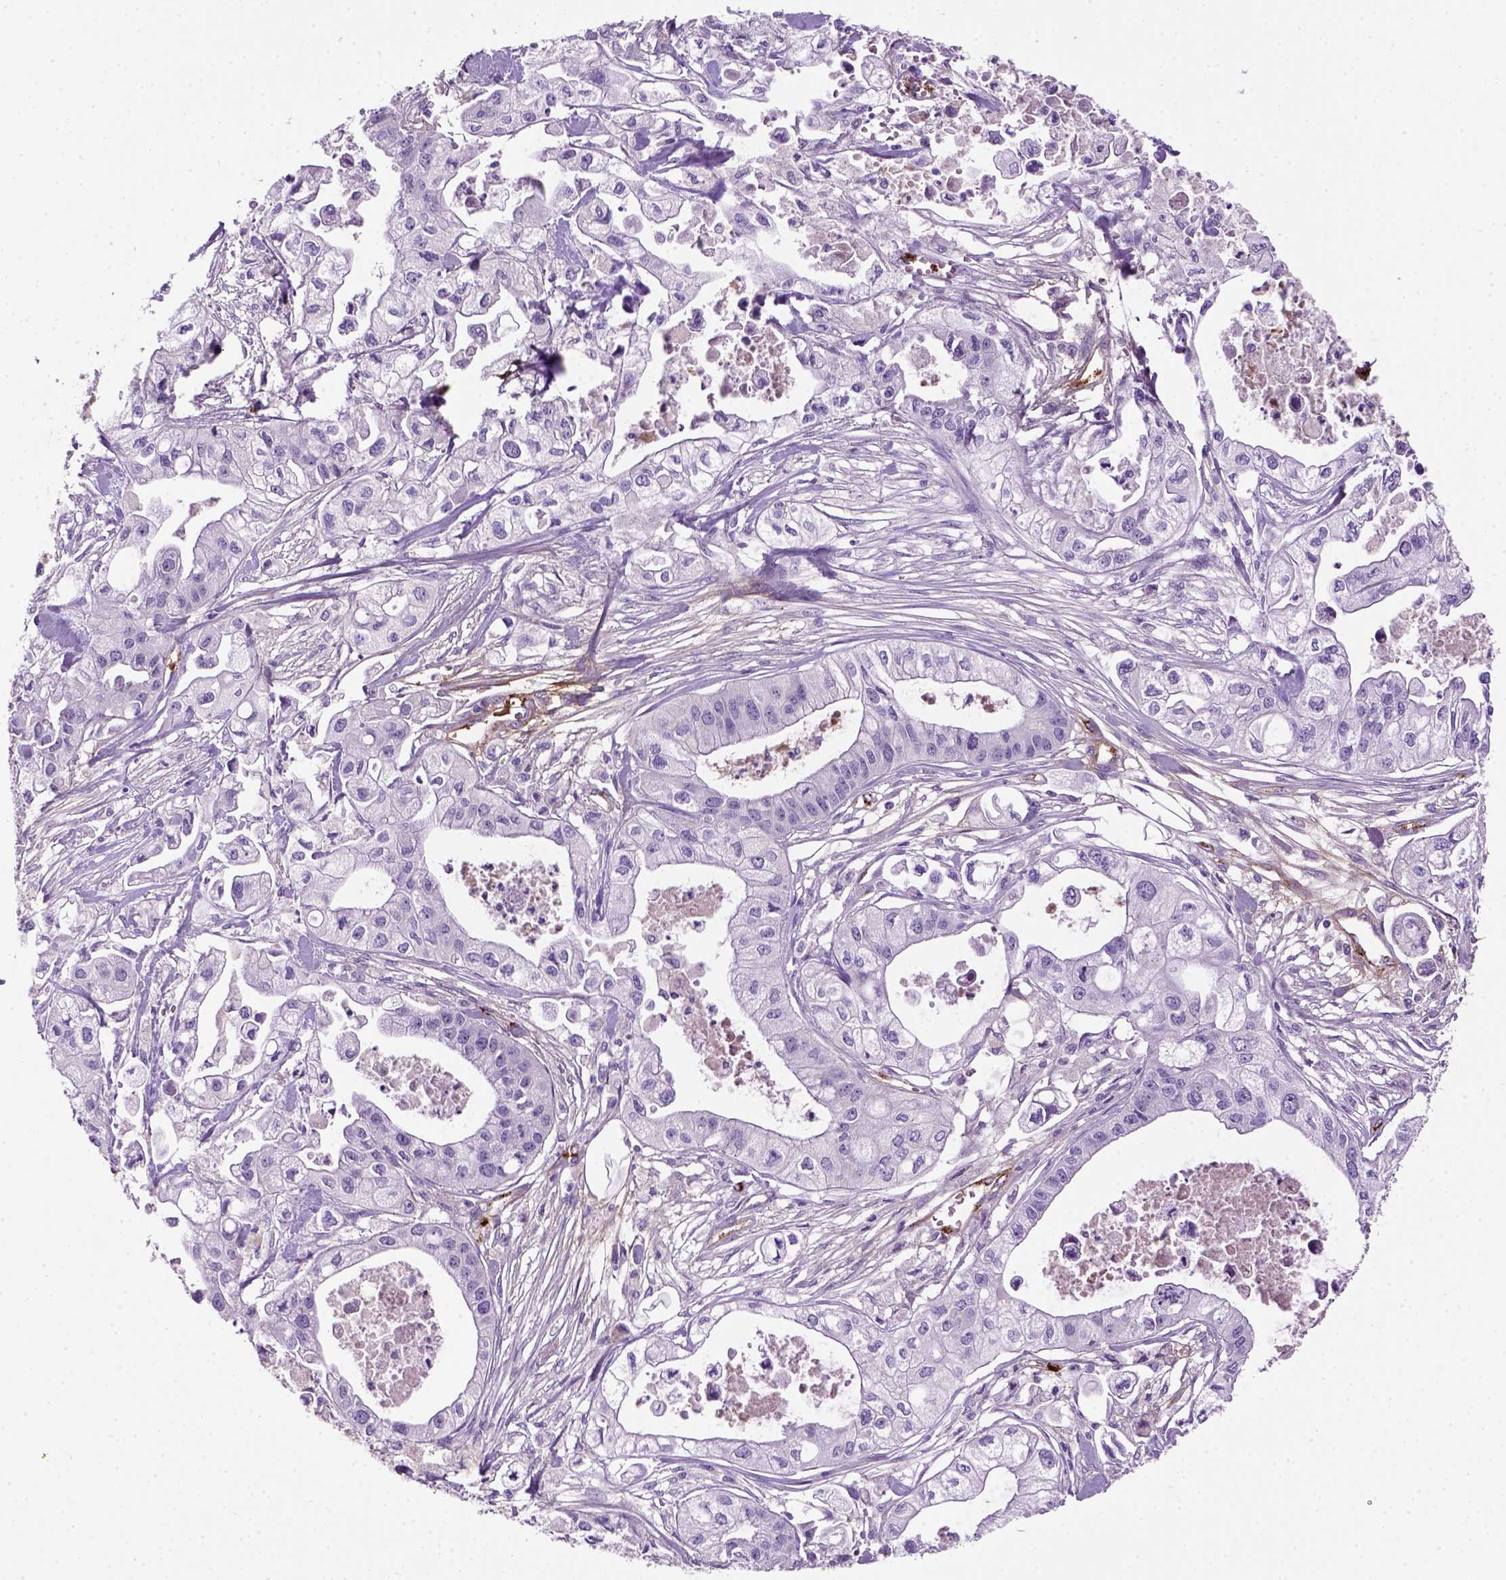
{"staining": {"intensity": "negative", "quantity": "none", "location": "none"}, "tissue": "pancreatic cancer", "cell_type": "Tumor cells", "image_type": "cancer", "snomed": [{"axis": "morphology", "description": "Adenocarcinoma, NOS"}, {"axis": "topography", "description": "Pancreas"}], "caption": "High magnification brightfield microscopy of pancreatic cancer stained with DAB (3,3'-diaminobenzidine) (brown) and counterstained with hematoxylin (blue): tumor cells show no significant expression.", "gene": "VWF", "patient": {"sex": "male", "age": 70}}